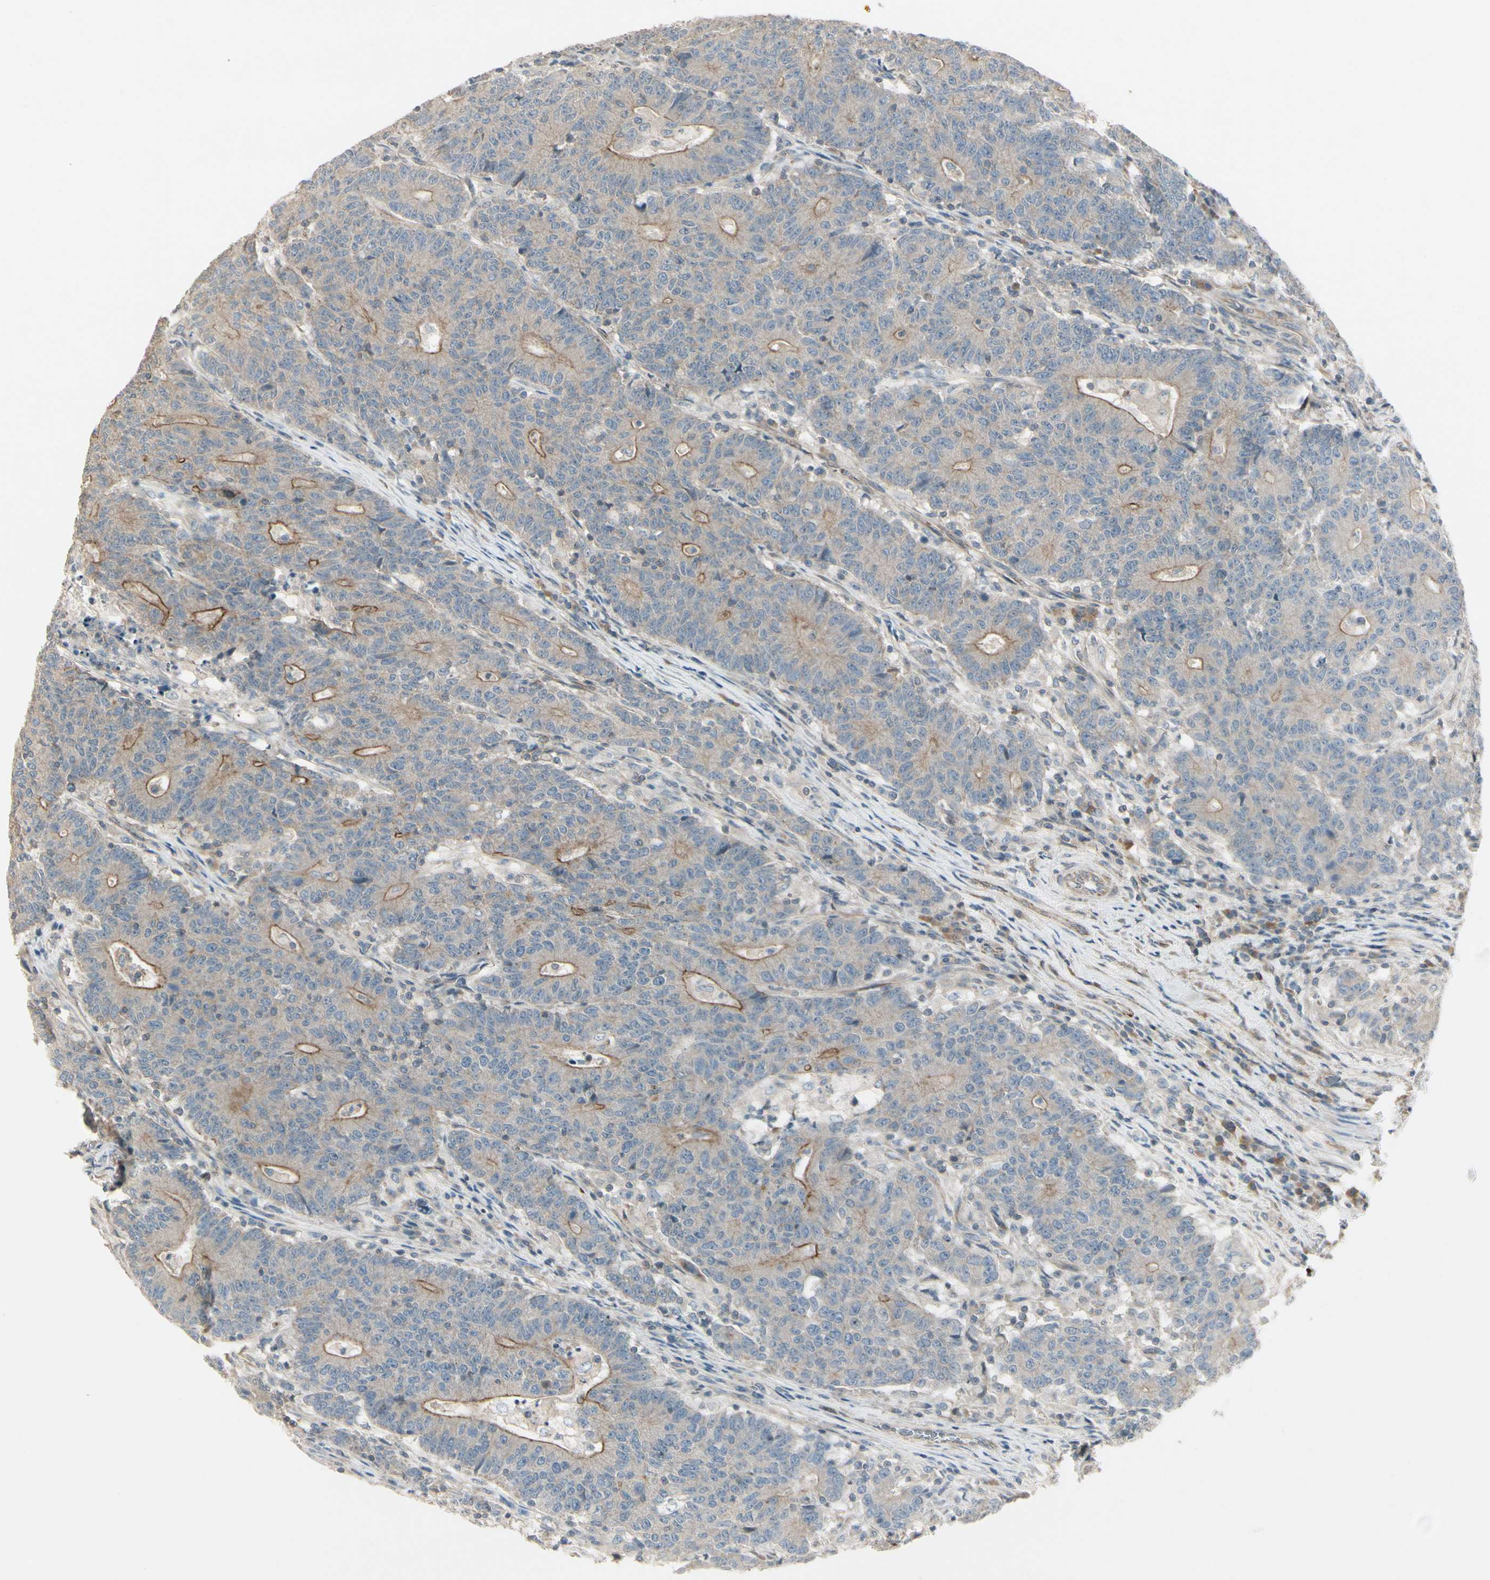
{"staining": {"intensity": "moderate", "quantity": "25%-75%", "location": "cytoplasmic/membranous"}, "tissue": "colorectal cancer", "cell_type": "Tumor cells", "image_type": "cancer", "snomed": [{"axis": "morphology", "description": "Normal tissue, NOS"}, {"axis": "morphology", "description": "Adenocarcinoma, NOS"}, {"axis": "topography", "description": "Colon"}], "caption": "Protein staining exhibits moderate cytoplasmic/membranous expression in about 25%-75% of tumor cells in adenocarcinoma (colorectal).", "gene": "PPP3CB", "patient": {"sex": "female", "age": 75}}